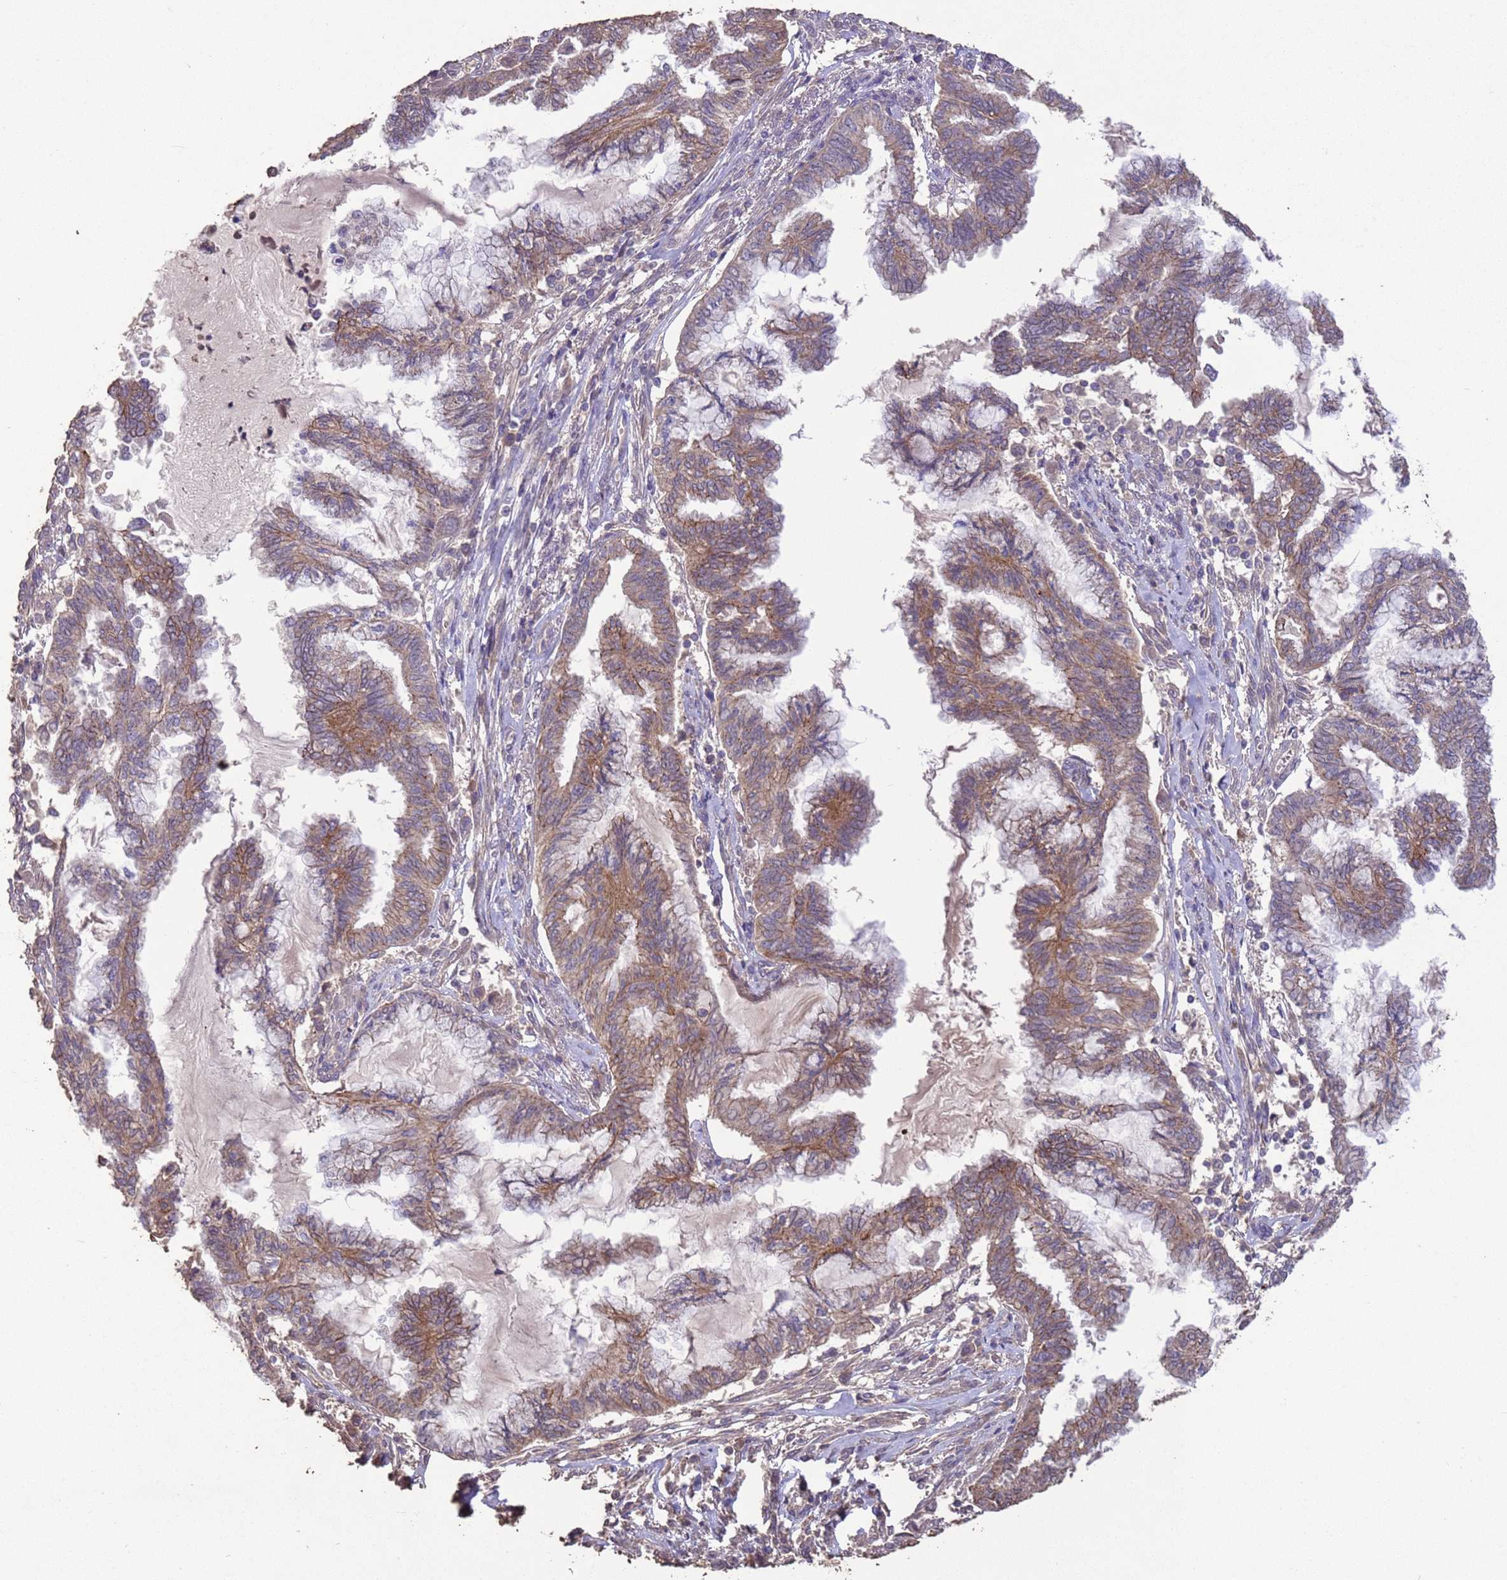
{"staining": {"intensity": "moderate", "quantity": ">75%", "location": "cytoplasmic/membranous"}, "tissue": "endometrial cancer", "cell_type": "Tumor cells", "image_type": "cancer", "snomed": [{"axis": "morphology", "description": "Adenocarcinoma, NOS"}, {"axis": "topography", "description": "Endometrium"}], "caption": "Moderate cytoplasmic/membranous positivity for a protein is identified in approximately >75% of tumor cells of endometrial cancer (adenocarcinoma) using immunohistochemistry (IHC).", "gene": "SLC9B2", "patient": {"sex": "female", "age": 86}}